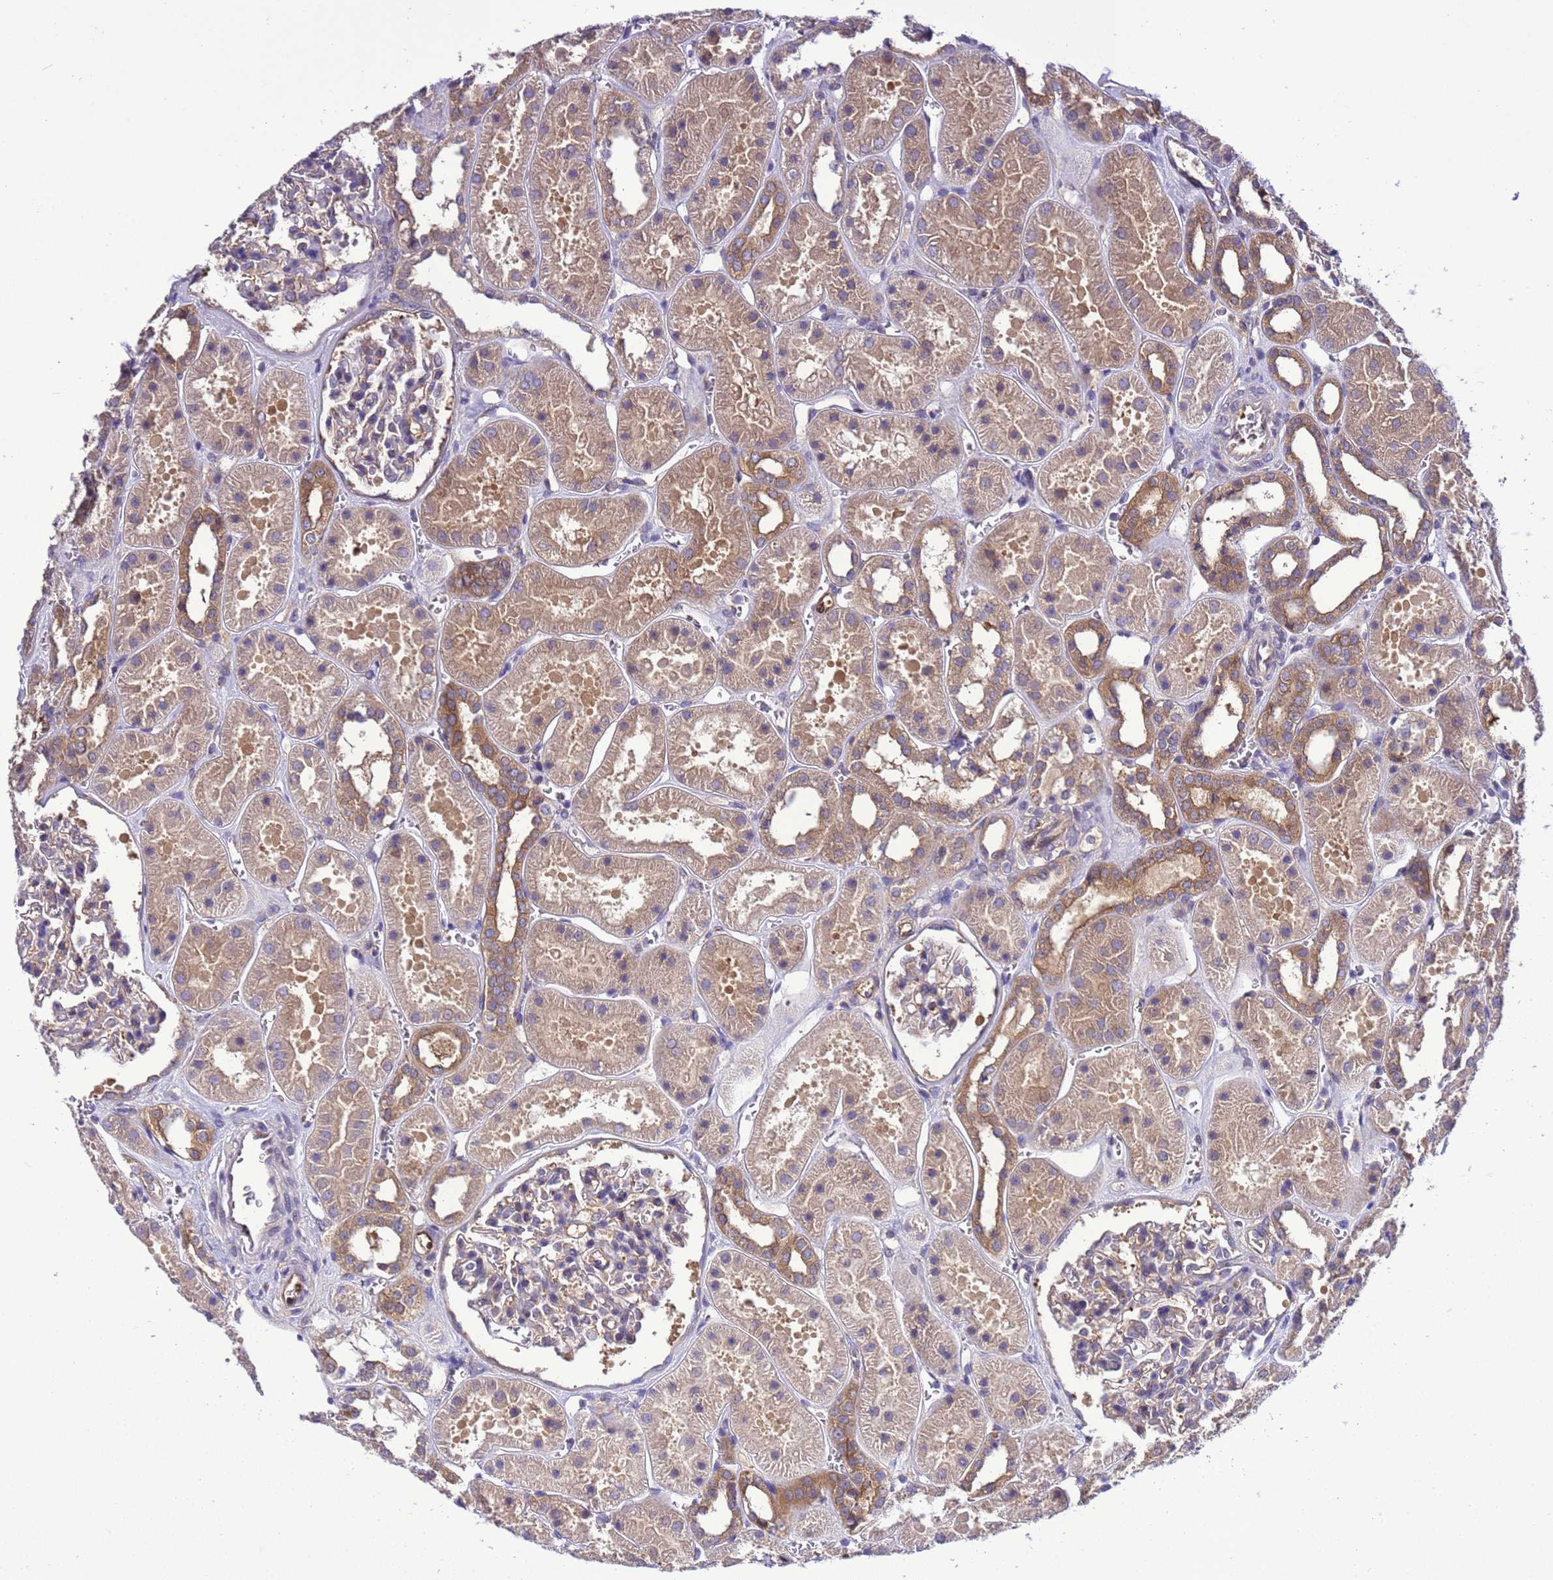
{"staining": {"intensity": "weak", "quantity": "25%-75%", "location": "cytoplasmic/membranous"}, "tissue": "kidney", "cell_type": "Cells in glomeruli", "image_type": "normal", "snomed": [{"axis": "morphology", "description": "Normal tissue, NOS"}, {"axis": "topography", "description": "Kidney"}], "caption": "About 25%-75% of cells in glomeruli in benign human kidney exhibit weak cytoplasmic/membranous protein positivity as visualized by brown immunohistochemical staining.", "gene": "RABEP2", "patient": {"sex": "female", "age": 41}}